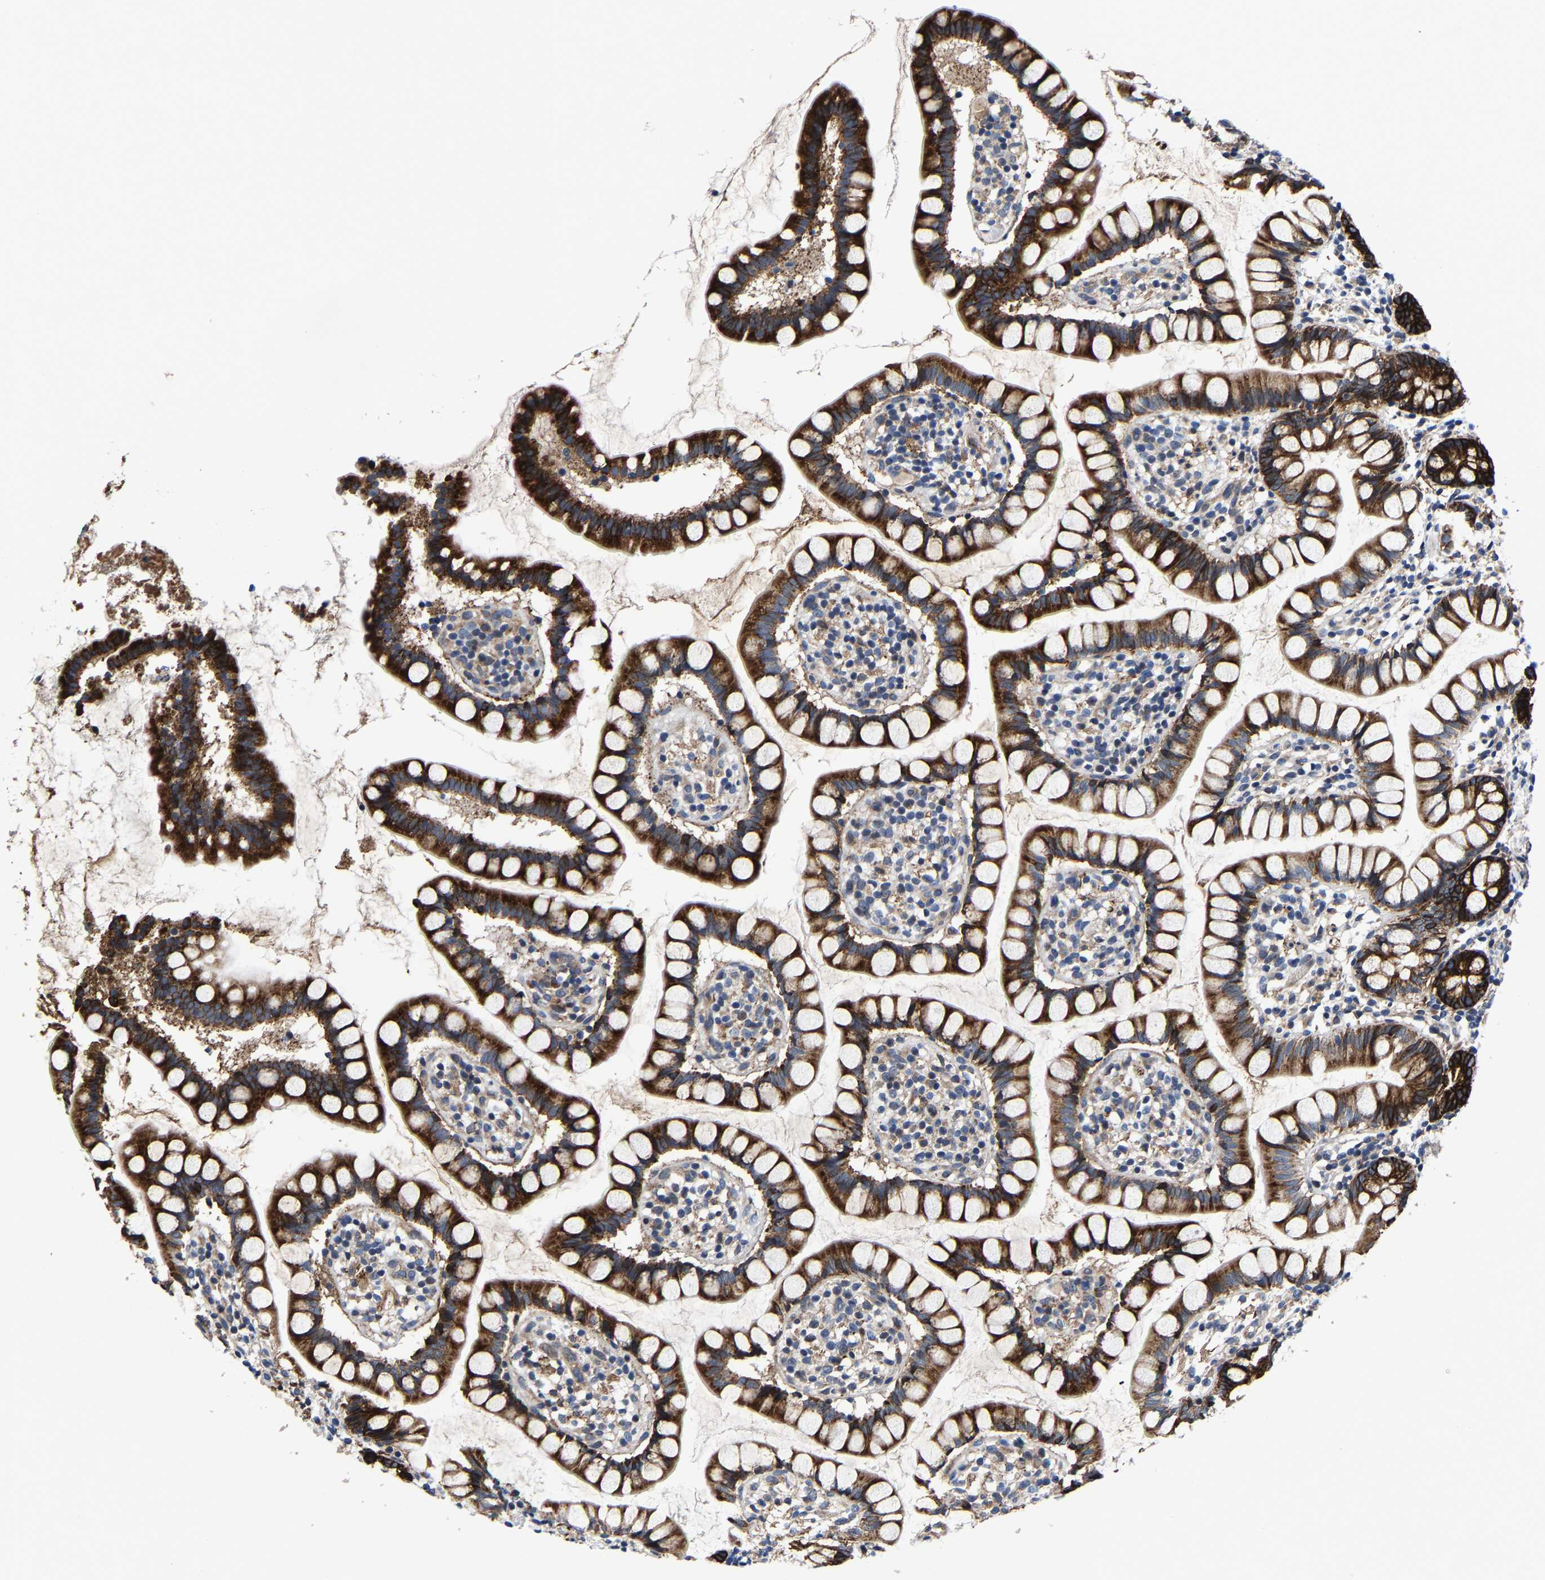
{"staining": {"intensity": "strong", "quantity": ">75%", "location": "cytoplasmic/membranous"}, "tissue": "small intestine", "cell_type": "Glandular cells", "image_type": "normal", "snomed": [{"axis": "morphology", "description": "Normal tissue, NOS"}, {"axis": "topography", "description": "Small intestine"}], "caption": "An image of small intestine stained for a protein reveals strong cytoplasmic/membranous brown staining in glandular cells. (IHC, brightfield microscopy, high magnification).", "gene": "SLC12A2", "patient": {"sex": "female", "age": 84}}